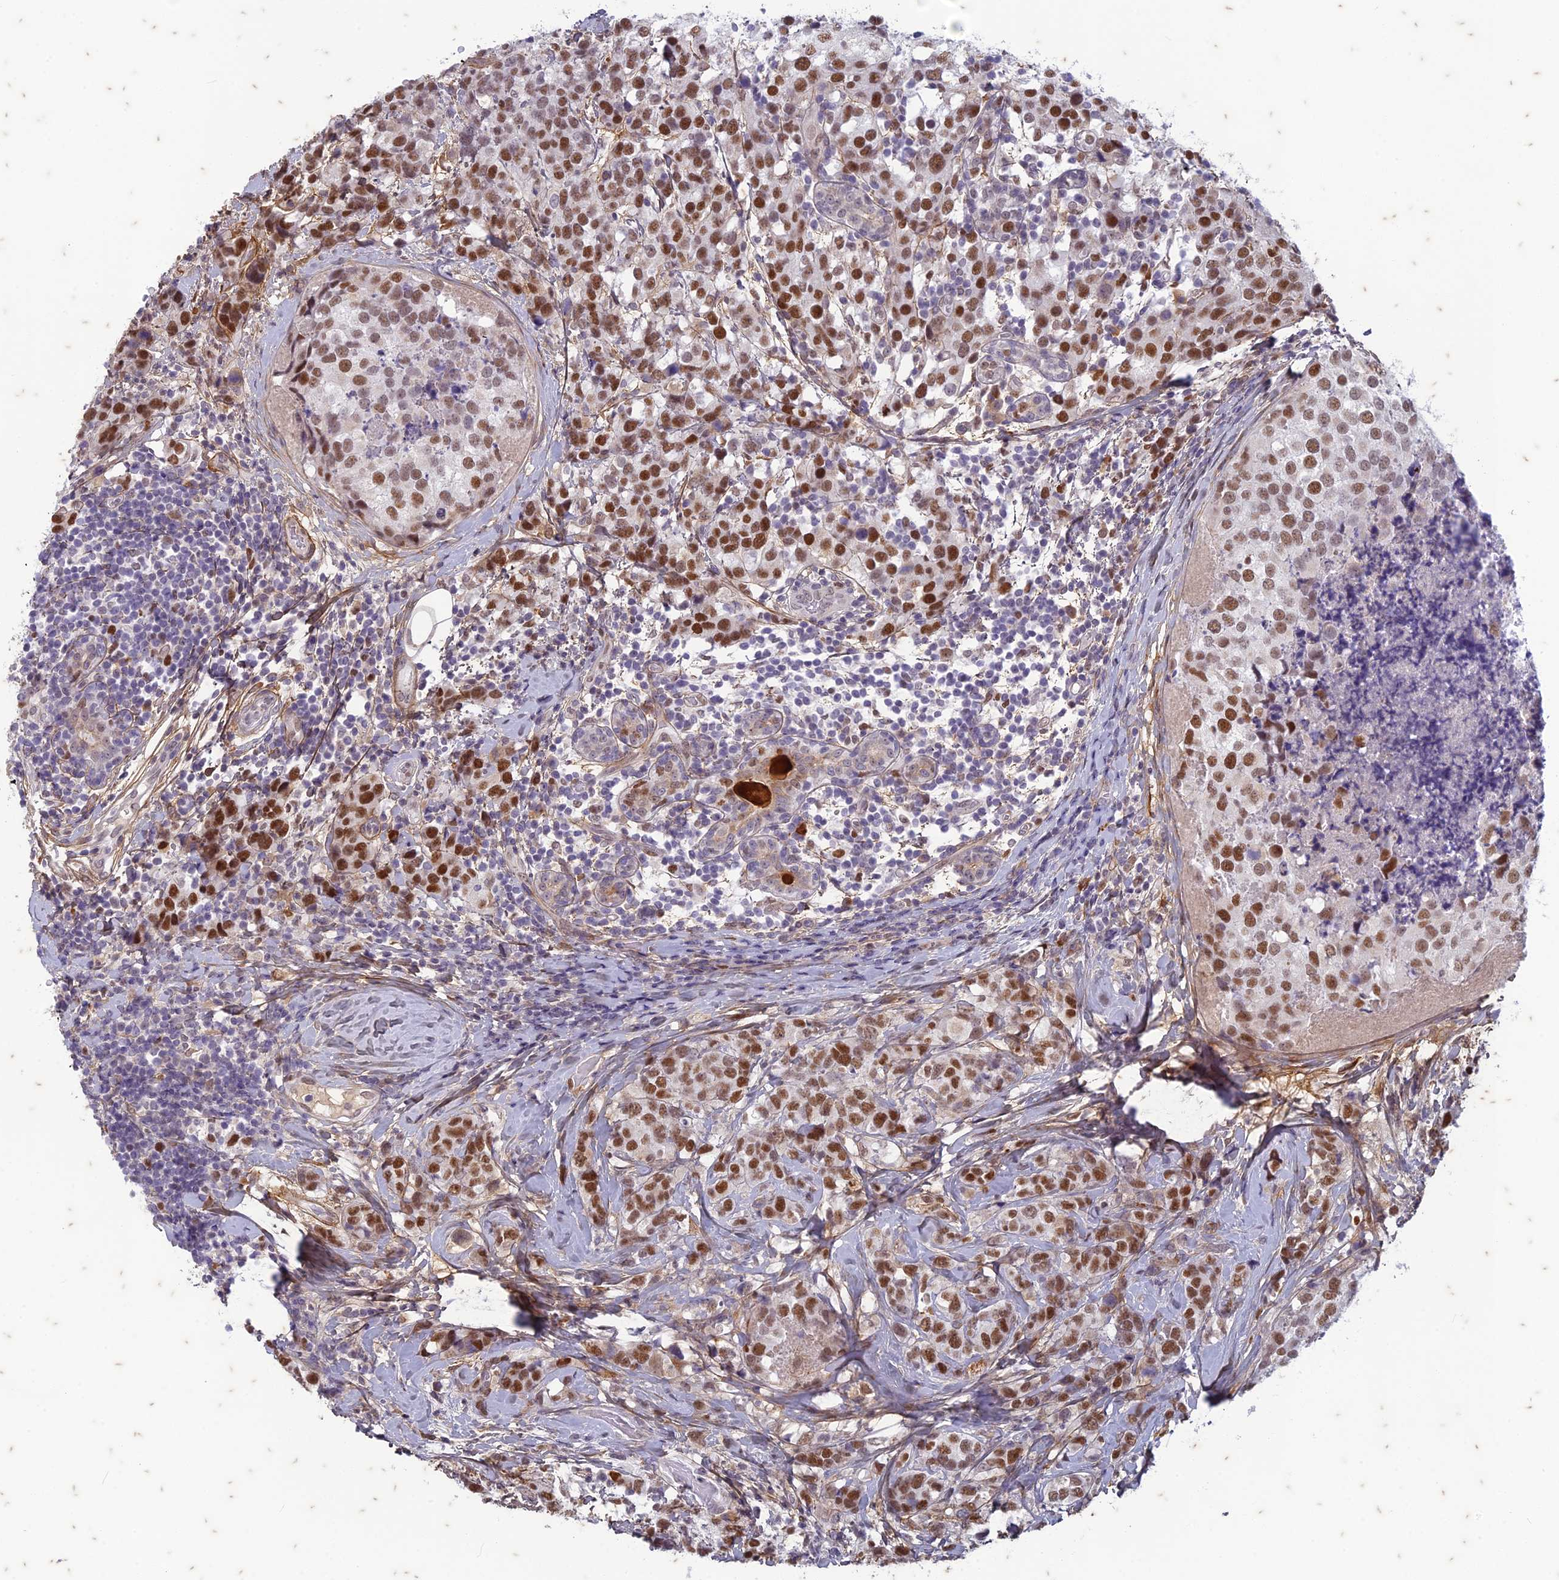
{"staining": {"intensity": "strong", "quantity": ">75%", "location": "nuclear"}, "tissue": "breast cancer", "cell_type": "Tumor cells", "image_type": "cancer", "snomed": [{"axis": "morphology", "description": "Lobular carcinoma"}, {"axis": "topography", "description": "Breast"}], "caption": "Breast lobular carcinoma stained for a protein reveals strong nuclear positivity in tumor cells.", "gene": "PABPN1L", "patient": {"sex": "female", "age": 59}}